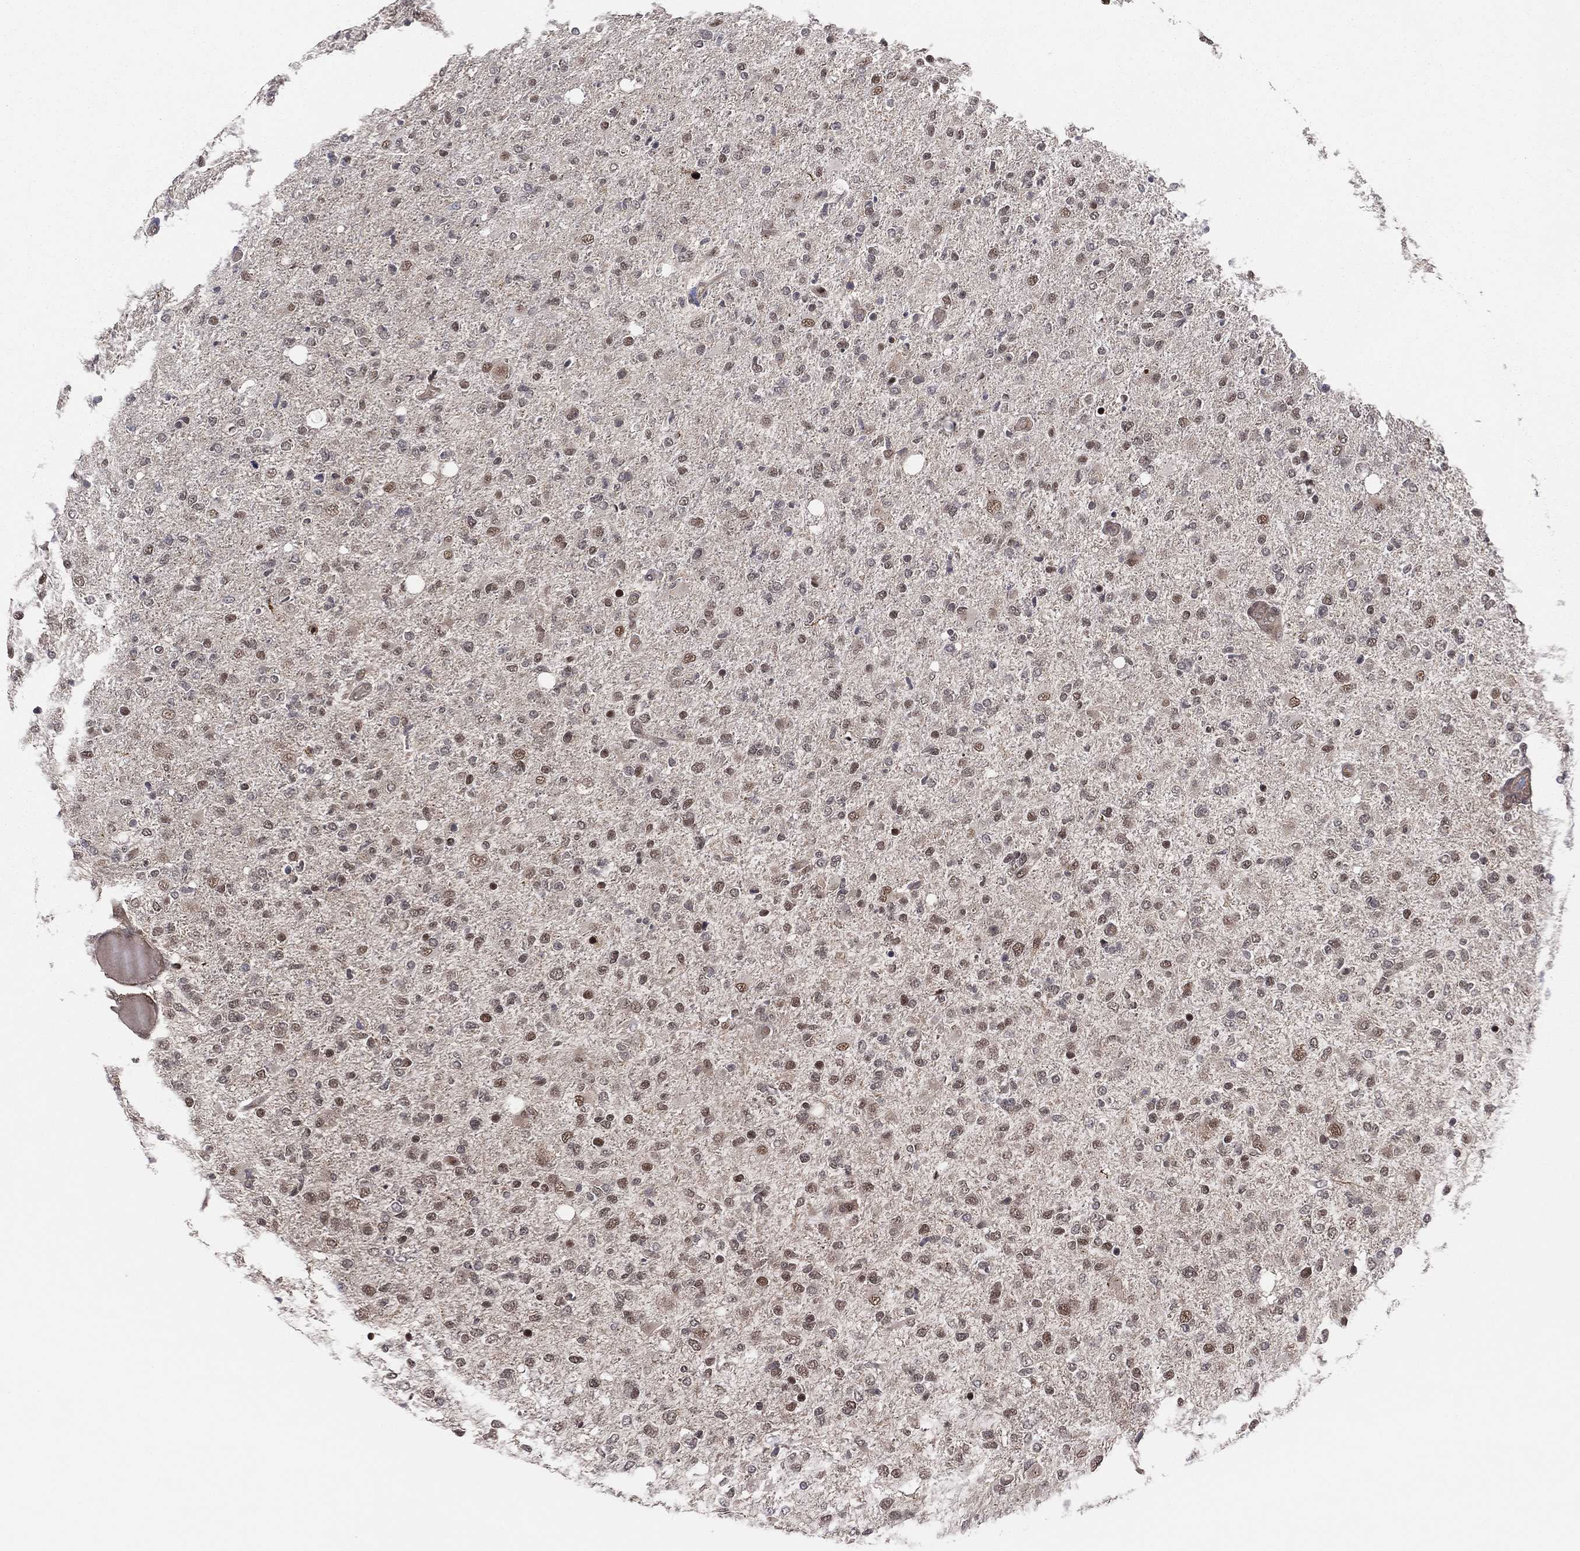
{"staining": {"intensity": "moderate", "quantity": "<25%", "location": "nuclear"}, "tissue": "glioma", "cell_type": "Tumor cells", "image_type": "cancer", "snomed": [{"axis": "morphology", "description": "Glioma, malignant, High grade"}, {"axis": "topography", "description": "Cerebral cortex"}], "caption": "The immunohistochemical stain labels moderate nuclear staining in tumor cells of glioma tissue. The staining is performed using DAB brown chromogen to label protein expression. The nuclei are counter-stained blue using hematoxylin.", "gene": "ICOSLG", "patient": {"sex": "male", "age": 70}}